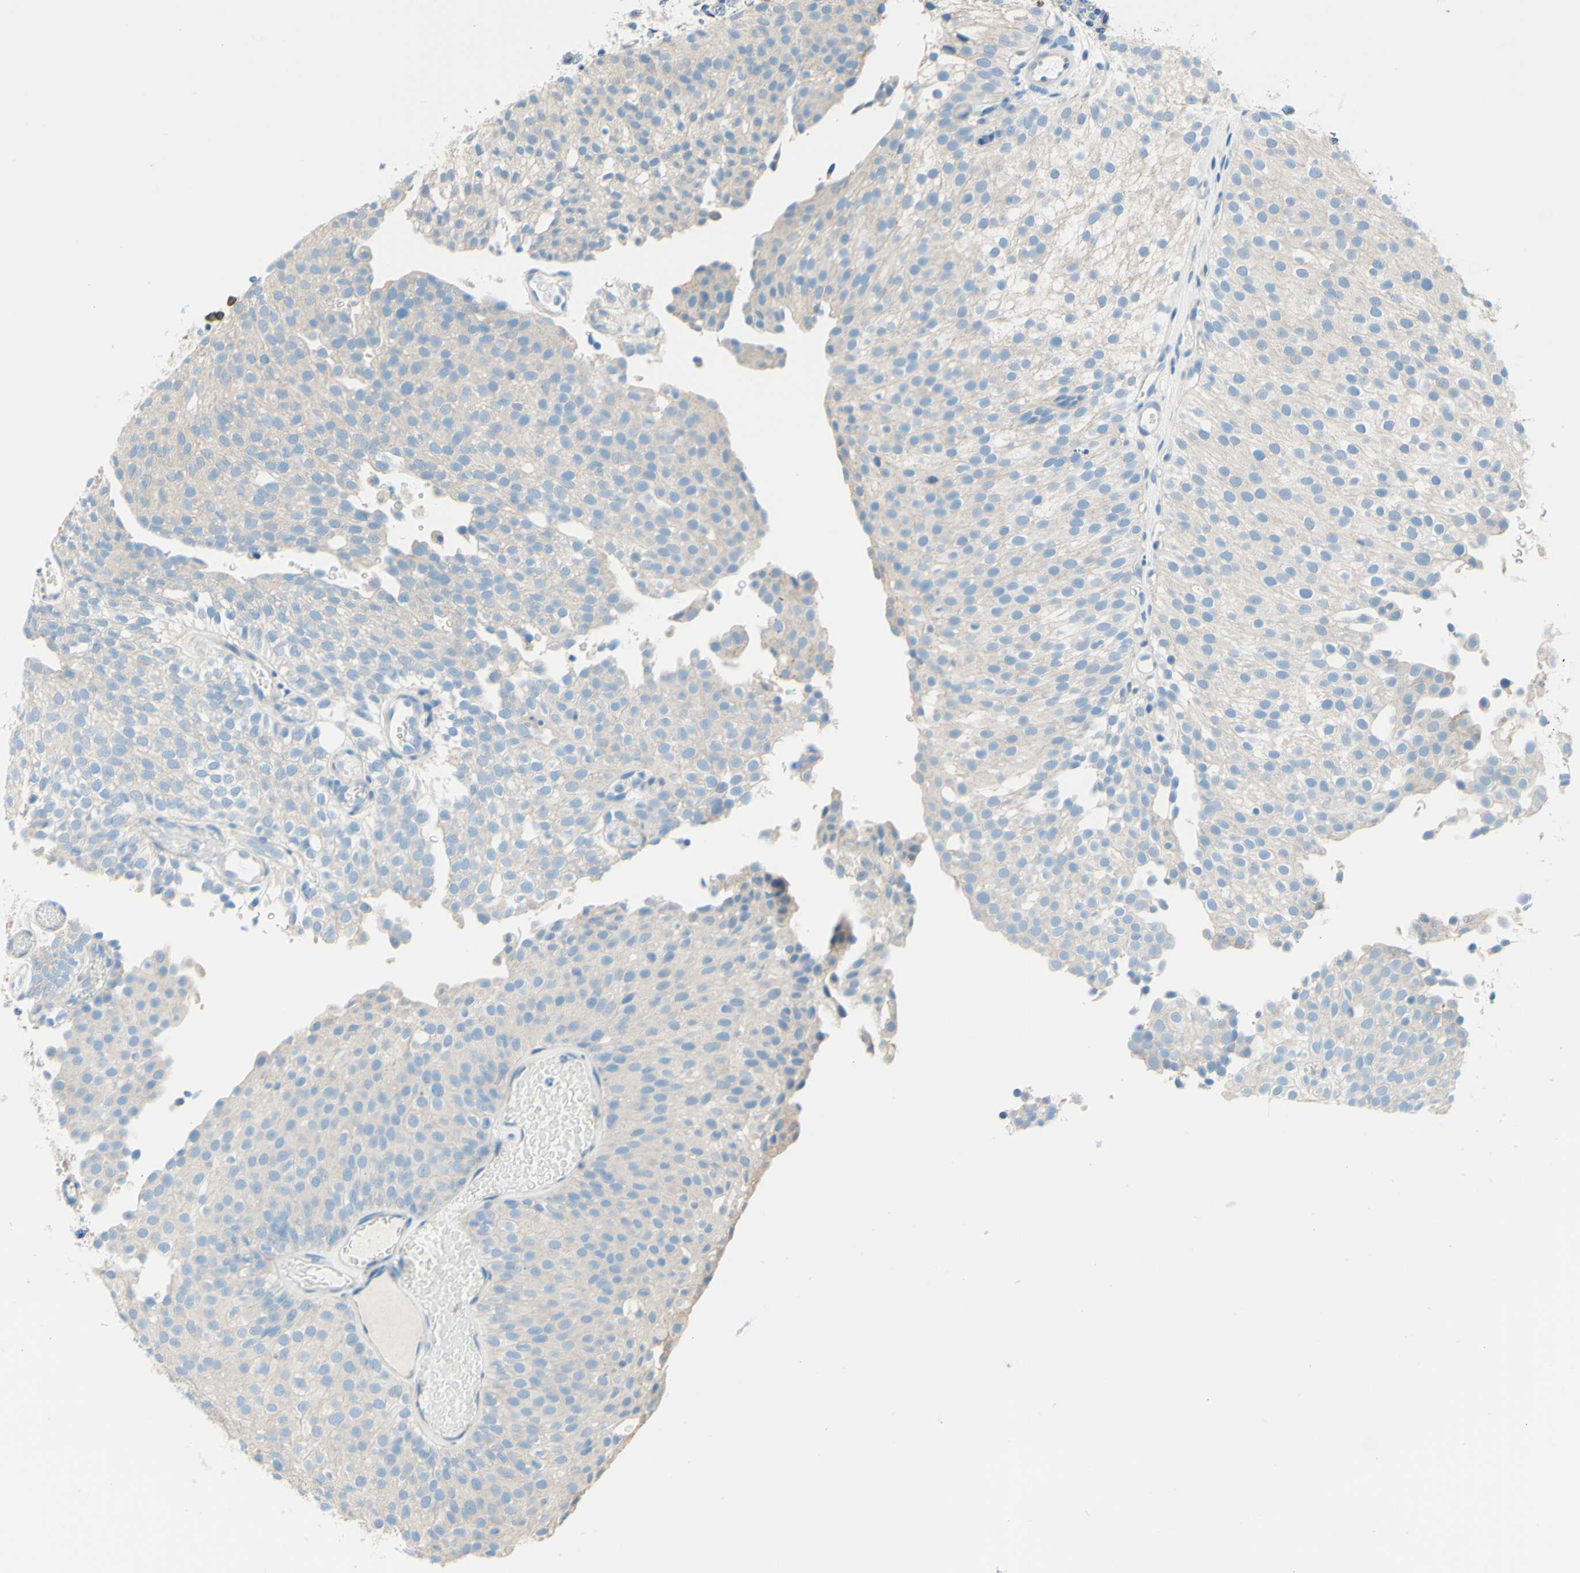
{"staining": {"intensity": "negative", "quantity": "none", "location": "none"}, "tissue": "urothelial cancer", "cell_type": "Tumor cells", "image_type": "cancer", "snomed": [{"axis": "morphology", "description": "Urothelial carcinoma, Low grade"}, {"axis": "topography", "description": "Urinary bladder"}], "caption": "Immunohistochemistry image of neoplastic tissue: human urothelial carcinoma (low-grade) stained with DAB exhibits no significant protein staining in tumor cells.", "gene": "PASD1", "patient": {"sex": "male", "age": 78}}